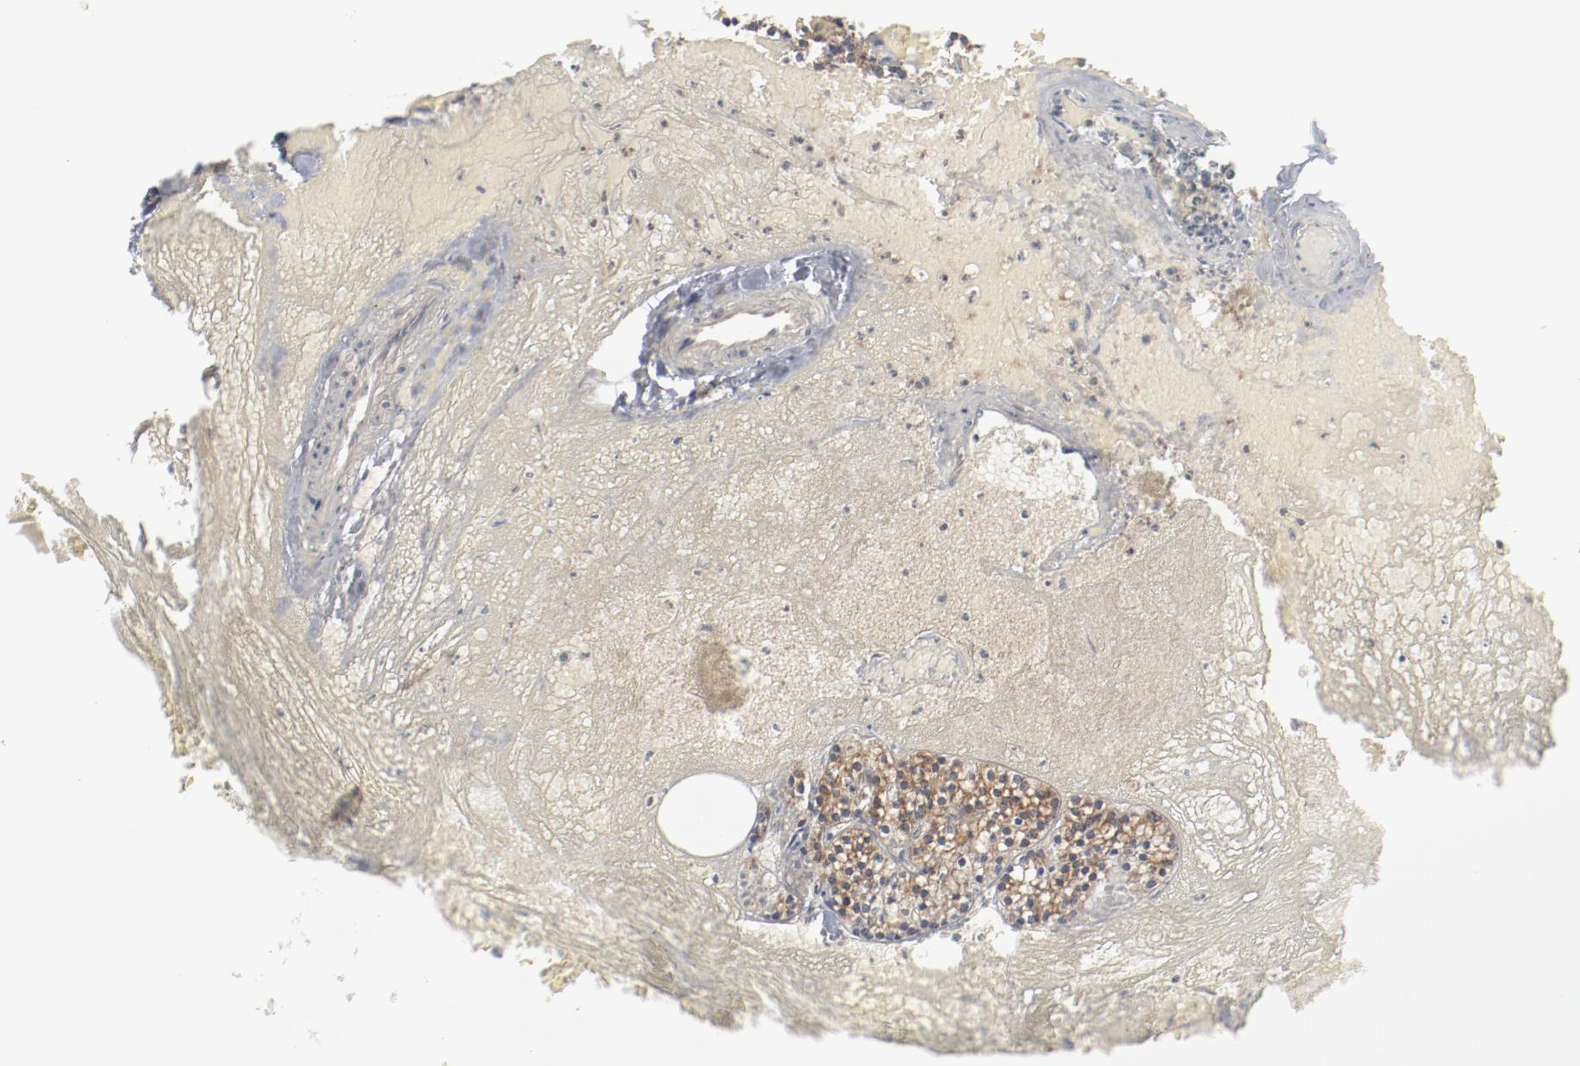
{"staining": {"intensity": "strong", "quantity": ">75%", "location": "cytoplasmic/membranous"}, "tissue": "parathyroid gland", "cell_type": "Glandular cells", "image_type": "normal", "snomed": [{"axis": "morphology", "description": "Normal tissue, NOS"}, {"axis": "topography", "description": "Parathyroid gland"}], "caption": "Strong cytoplasmic/membranous protein staining is appreciated in about >75% of glandular cells in parathyroid gland.", "gene": "RNASE11", "patient": {"sex": "male", "age": 51}}